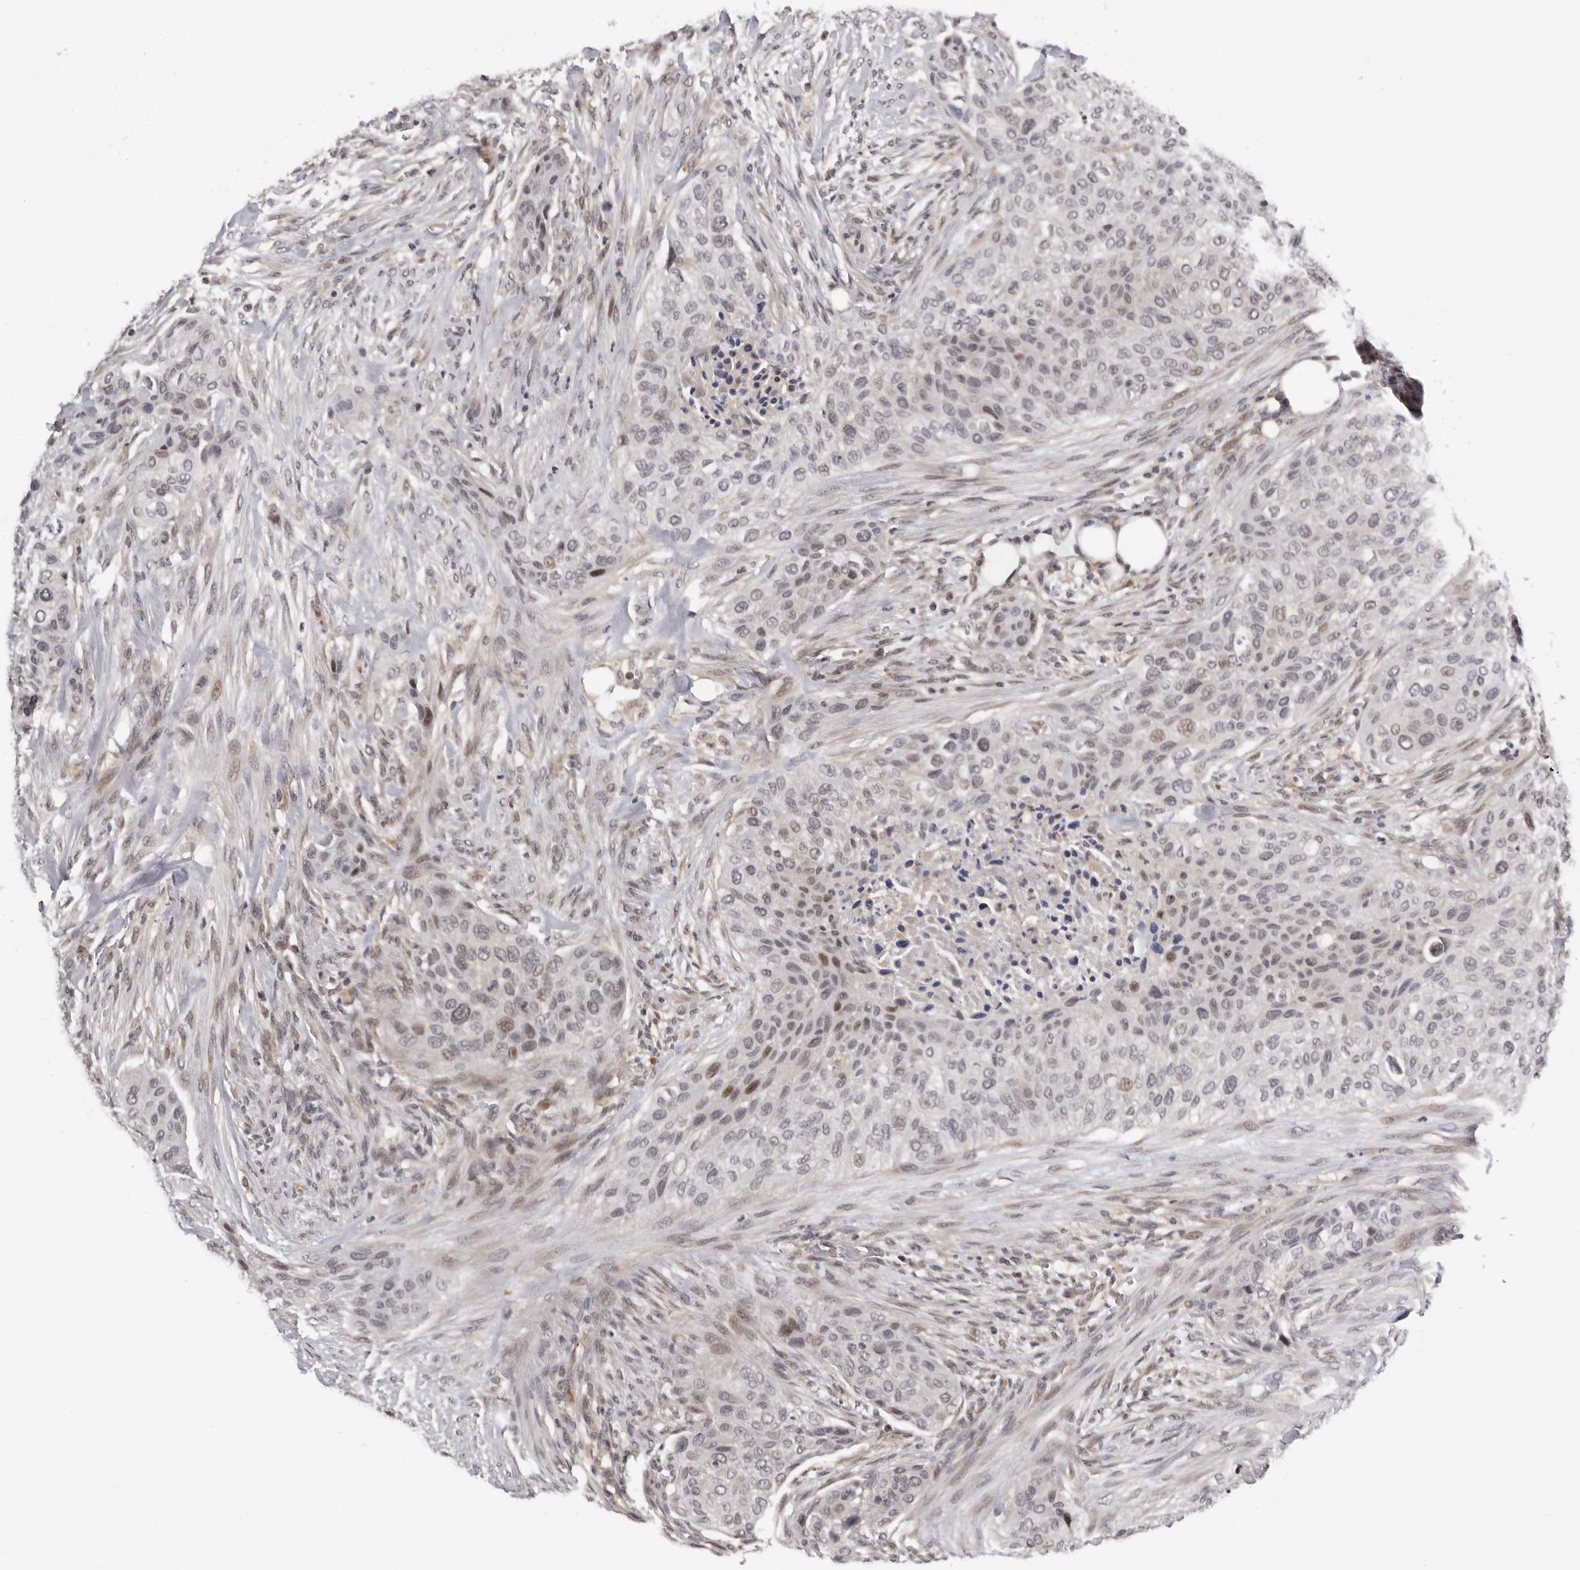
{"staining": {"intensity": "weak", "quantity": "<25%", "location": "nuclear"}, "tissue": "urothelial cancer", "cell_type": "Tumor cells", "image_type": "cancer", "snomed": [{"axis": "morphology", "description": "Urothelial carcinoma, High grade"}, {"axis": "topography", "description": "Urinary bladder"}], "caption": "Tumor cells show no significant staining in urothelial cancer.", "gene": "KIF2B", "patient": {"sex": "male", "age": 35}}